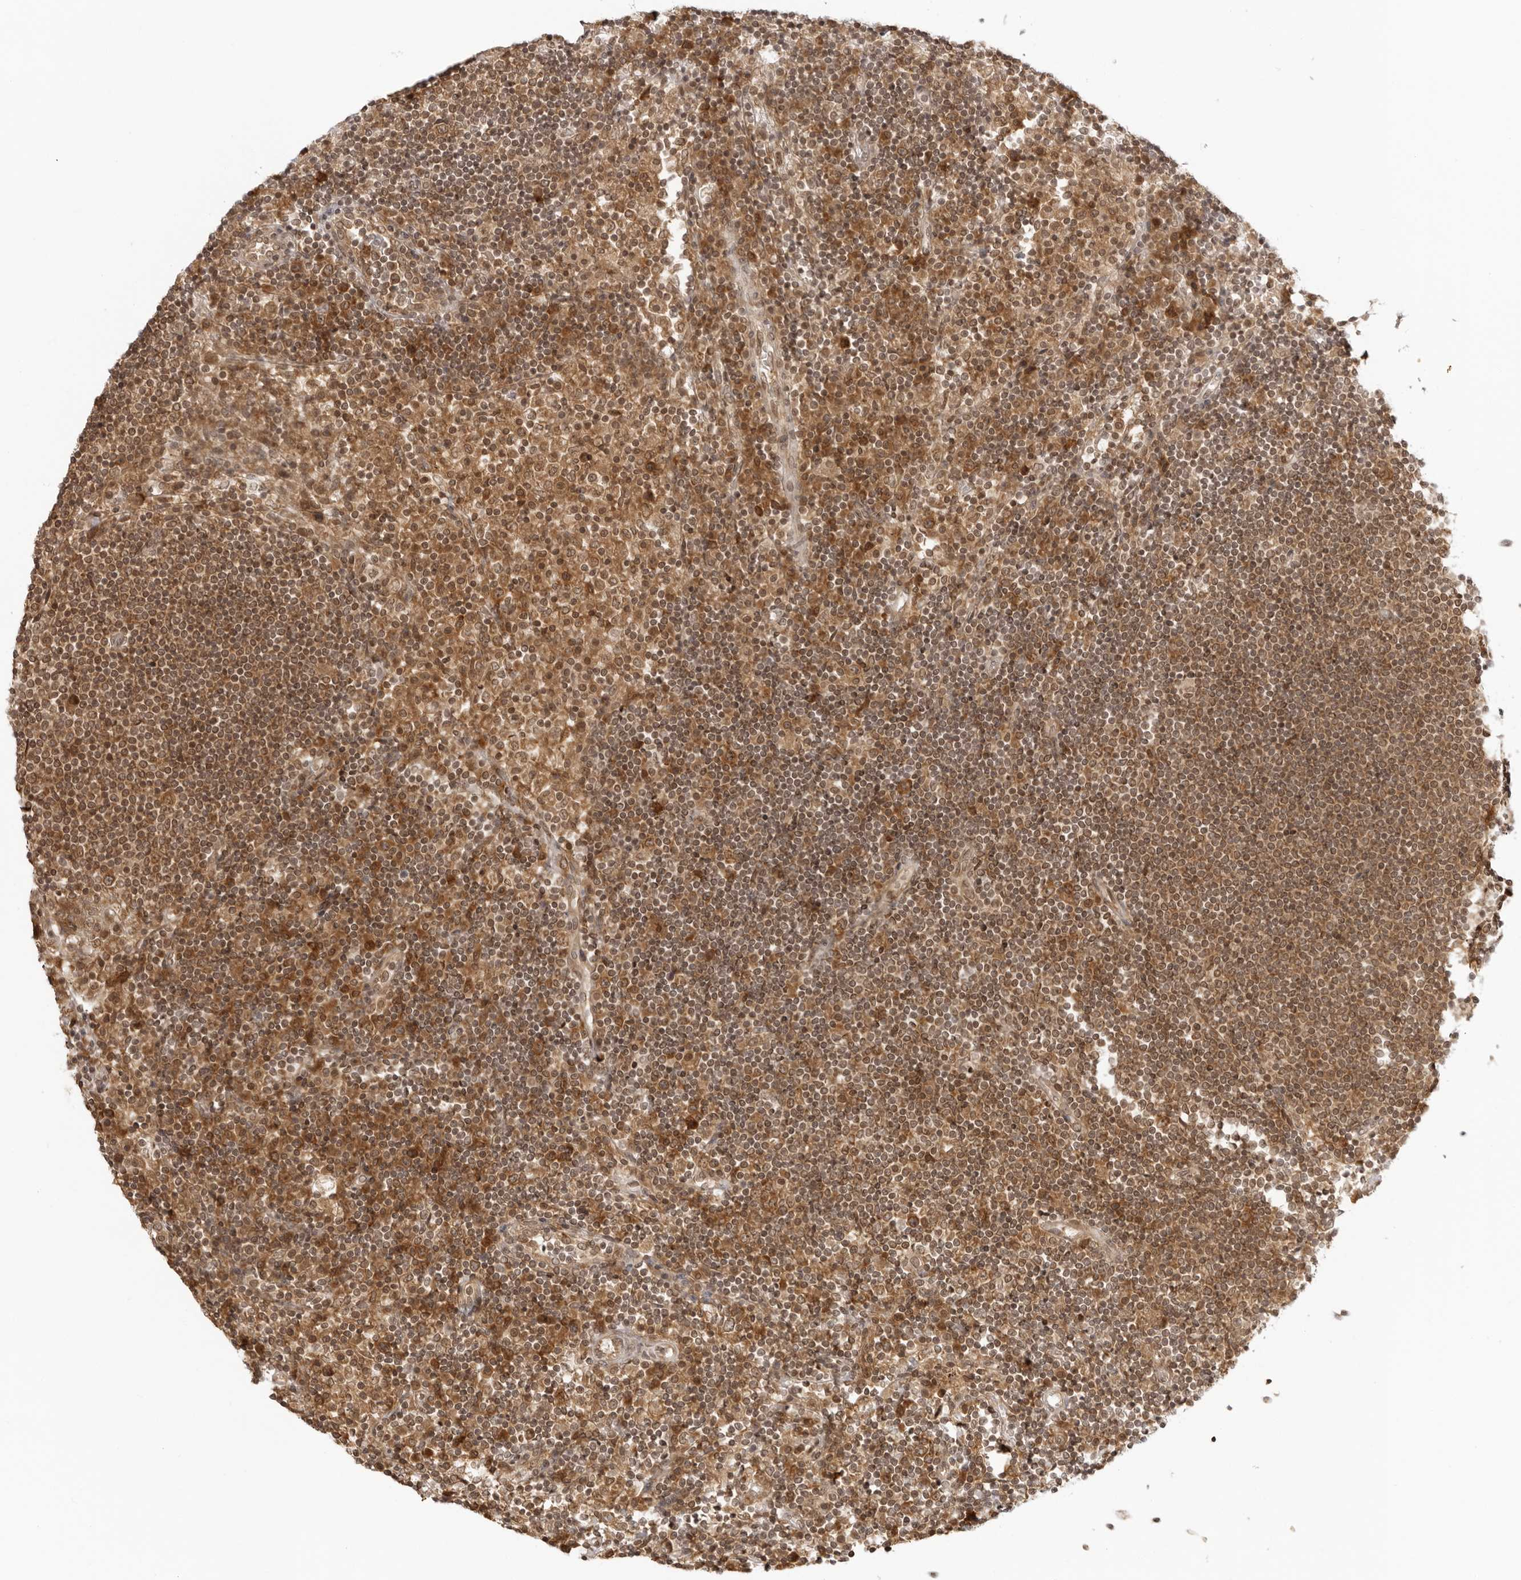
{"staining": {"intensity": "moderate", "quantity": ">75%", "location": "cytoplasmic/membranous,nuclear"}, "tissue": "lymph node", "cell_type": "Germinal center cells", "image_type": "normal", "snomed": [{"axis": "morphology", "description": "Normal tissue, NOS"}, {"axis": "topography", "description": "Lymph node"}], "caption": "A brown stain labels moderate cytoplasmic/membranous,nuclear staining of a protein in germinal center cells of benign human lymph node.", "gene": "PRRC2C", "patient": {"sex": "female", "age": 53}}